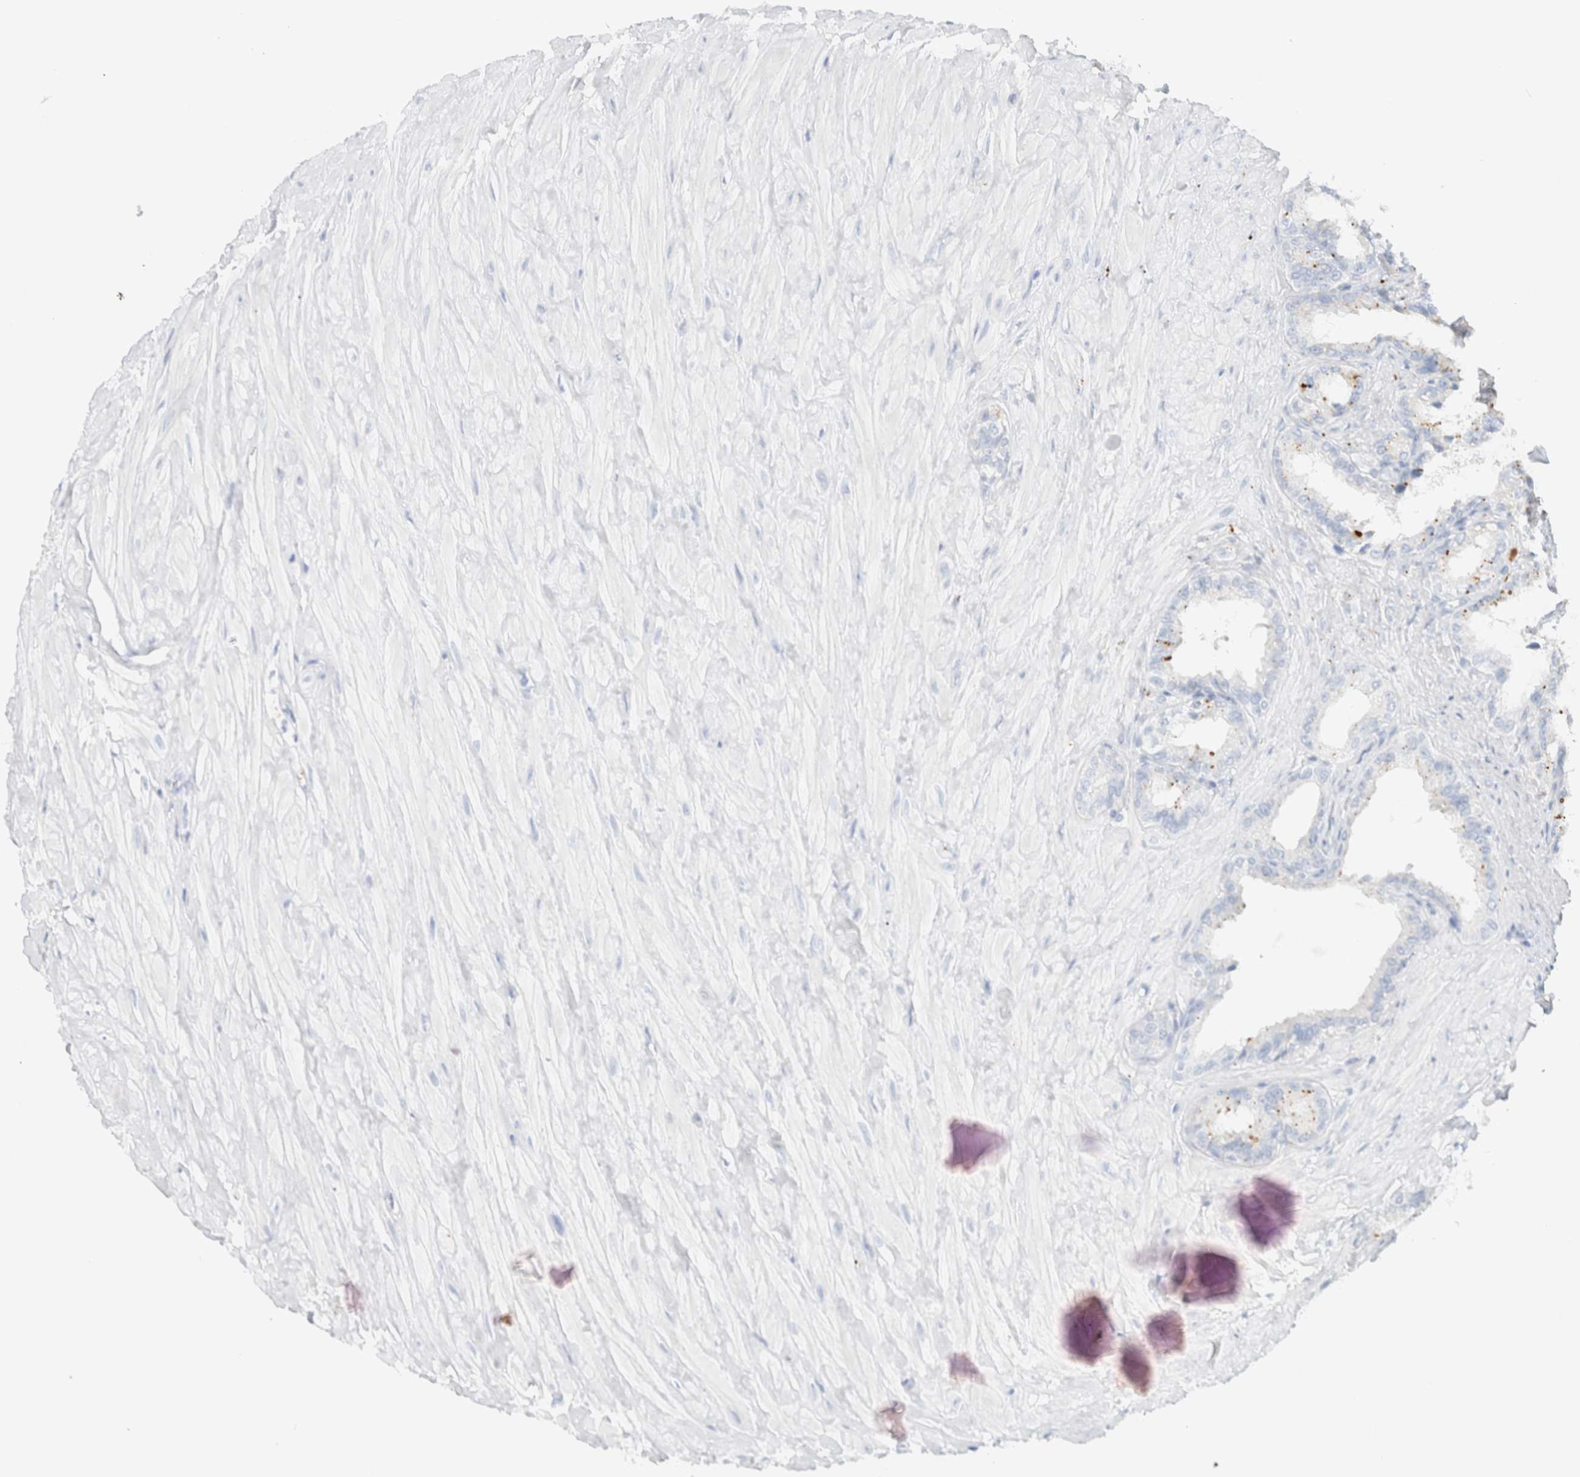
{"staining": {"intensity": "negative", "quantity": "none", "location": "none"}, "tissue": "seminal vesicle", "cell_type": "Glandular cells", "image_type": "normal", "snomed": [{"axis": "morphology", "description": "Normal tissue, NOS"}, {"axis": "topography", "description": "Seminal veicle"}], "caption": "The image demonstrates no staining of glandular cells in normal seminal vesicle. Brightfield microscopy of immunohistochemistry stained with DAB (3,3'-diaminobenzidine) (brown) and hematoxylin (blue), captured at high magnification.", "gene": "CPQ", "patient": {"sex": "male", "age": 64}}